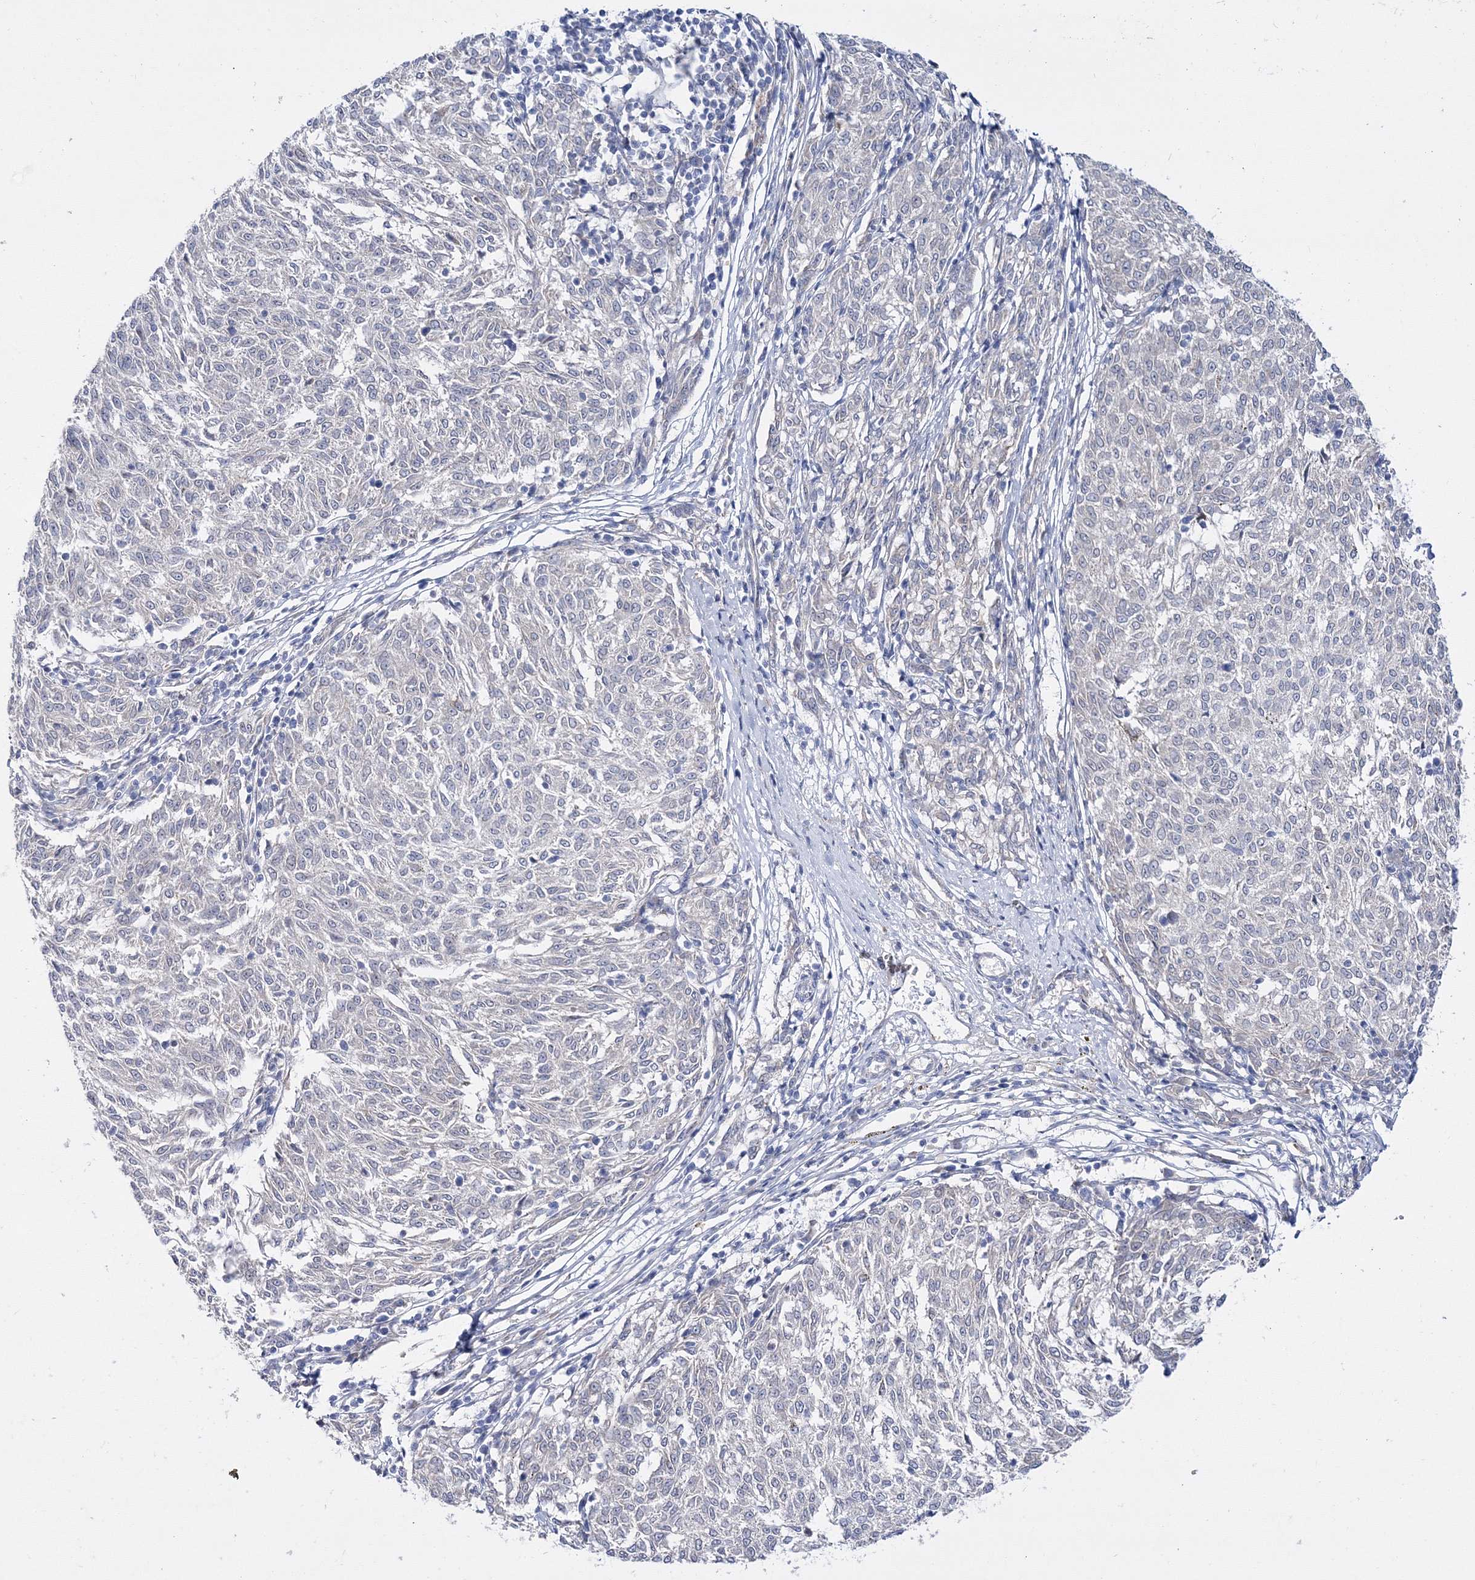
{"staining": {"intensity": "negative", "quantity": "none", "location": "none"}, "tissue": "melanoma", "cell_type": "Tumor cells", "image_type": "cancer", "snomed": [{"axis": "morphology", "description": "Malignant melanoma, NOS"}, {"axis": "topography", "description": "Skin"}], "caption": "This is an immunohistochemistry (IHC) photomicrograph of melanoma. There is no expression in tumor cells.", "gene": "ARHGAP32", "patient": {"sex": "female", "age": 72}}